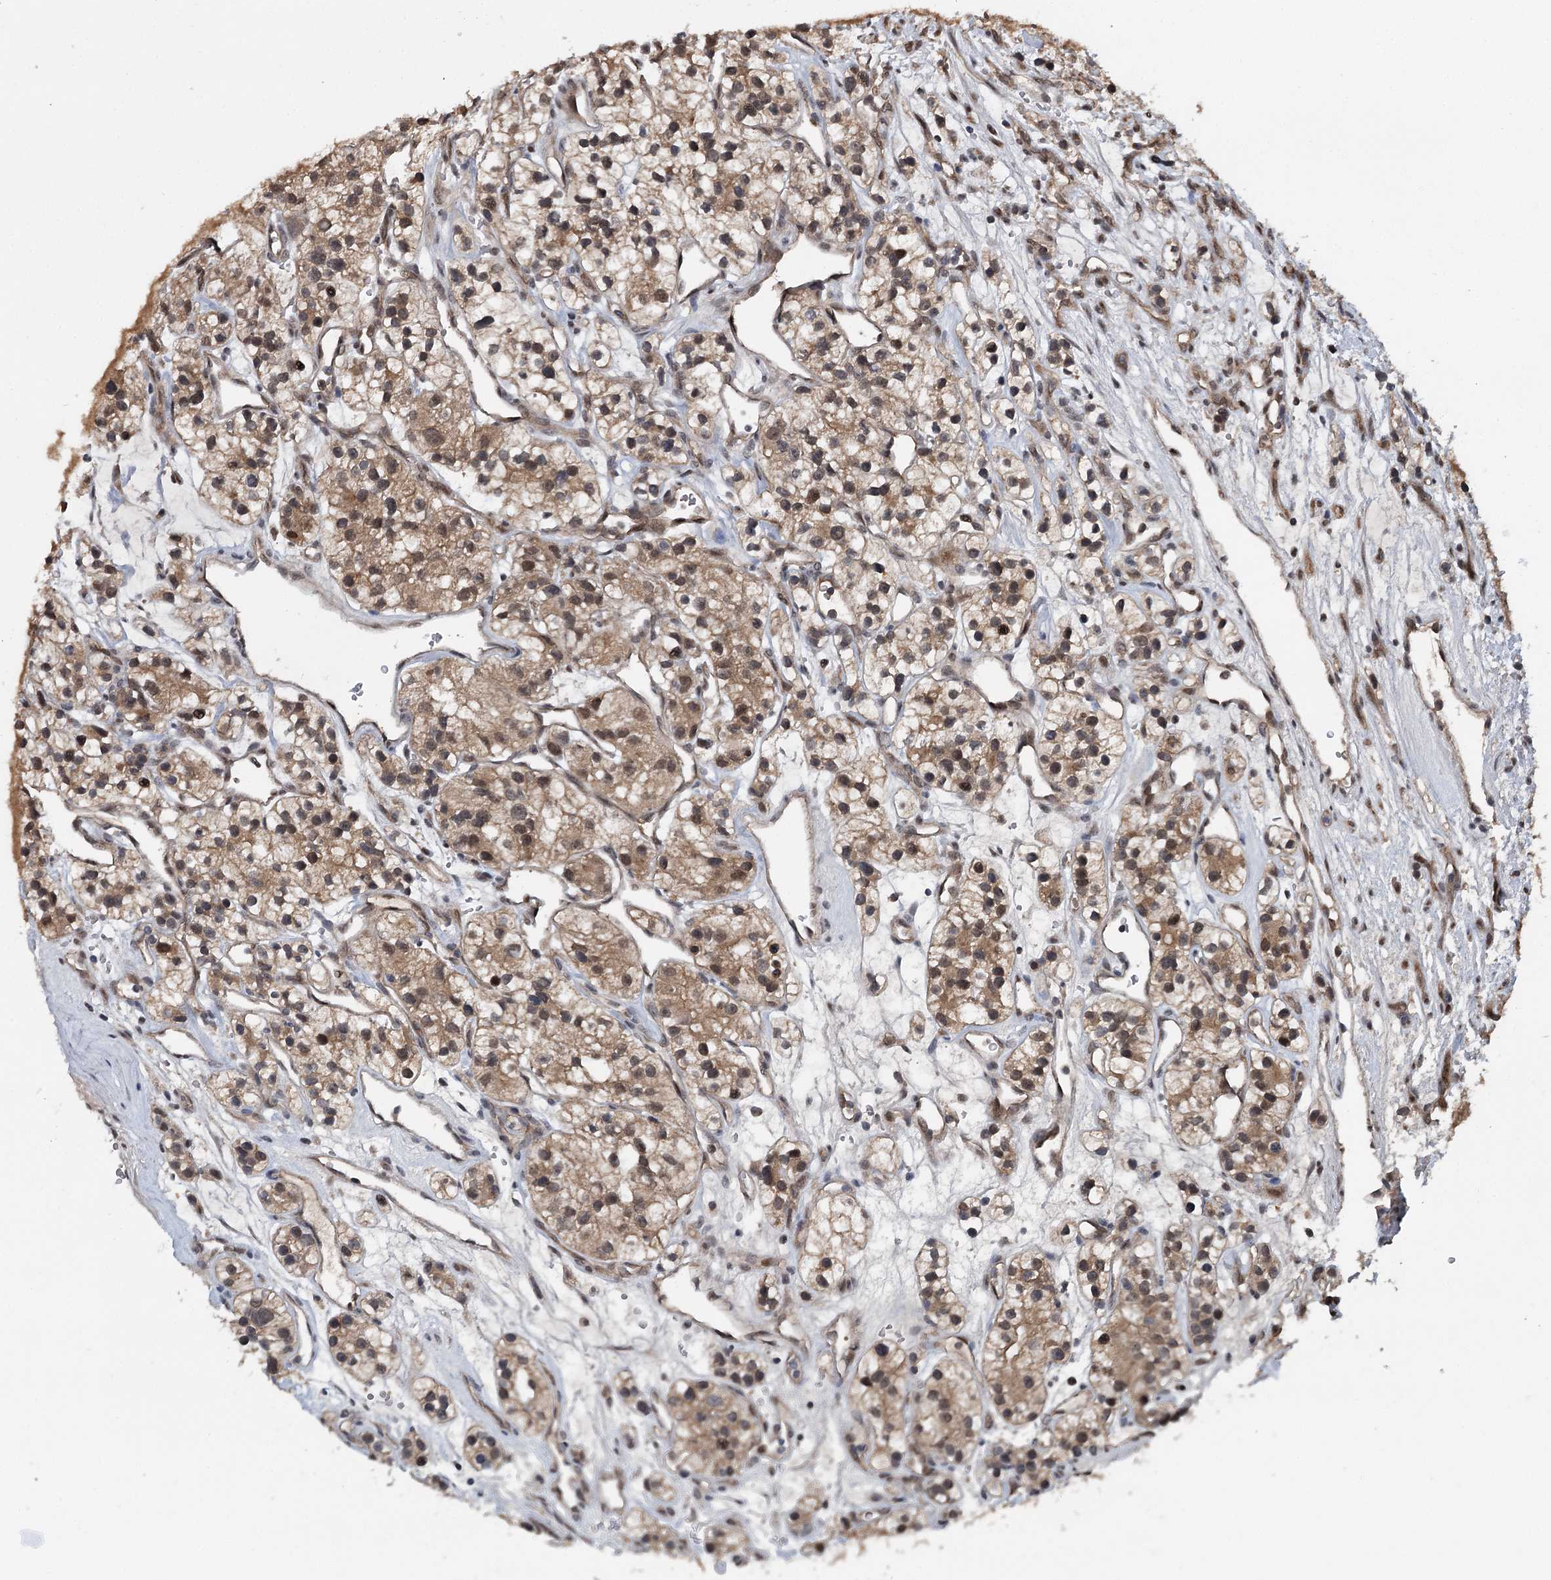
{"staining": {"intensity": "moderate", "quantity": ">75%", "location": "cytoplasmic/membranous,nuclear"}, "tissue": "renal cancer", "cell_type": "Tumor cells", "image_type": "cancer", "snomed": [{"axis": "morphology", "description": "Adenocarcinoma, NOS"}, {"axis": "topography", "description": "Kidney"}], "caption": "Human adenocarcinoma (renal) stained for a protein (brown) displays moderate cytoplasmic/membranous and nuclear positive staining in about >75% of tumor cells.", "gene": "MYG1", "patient": {"sex": "female", "age": 57}}